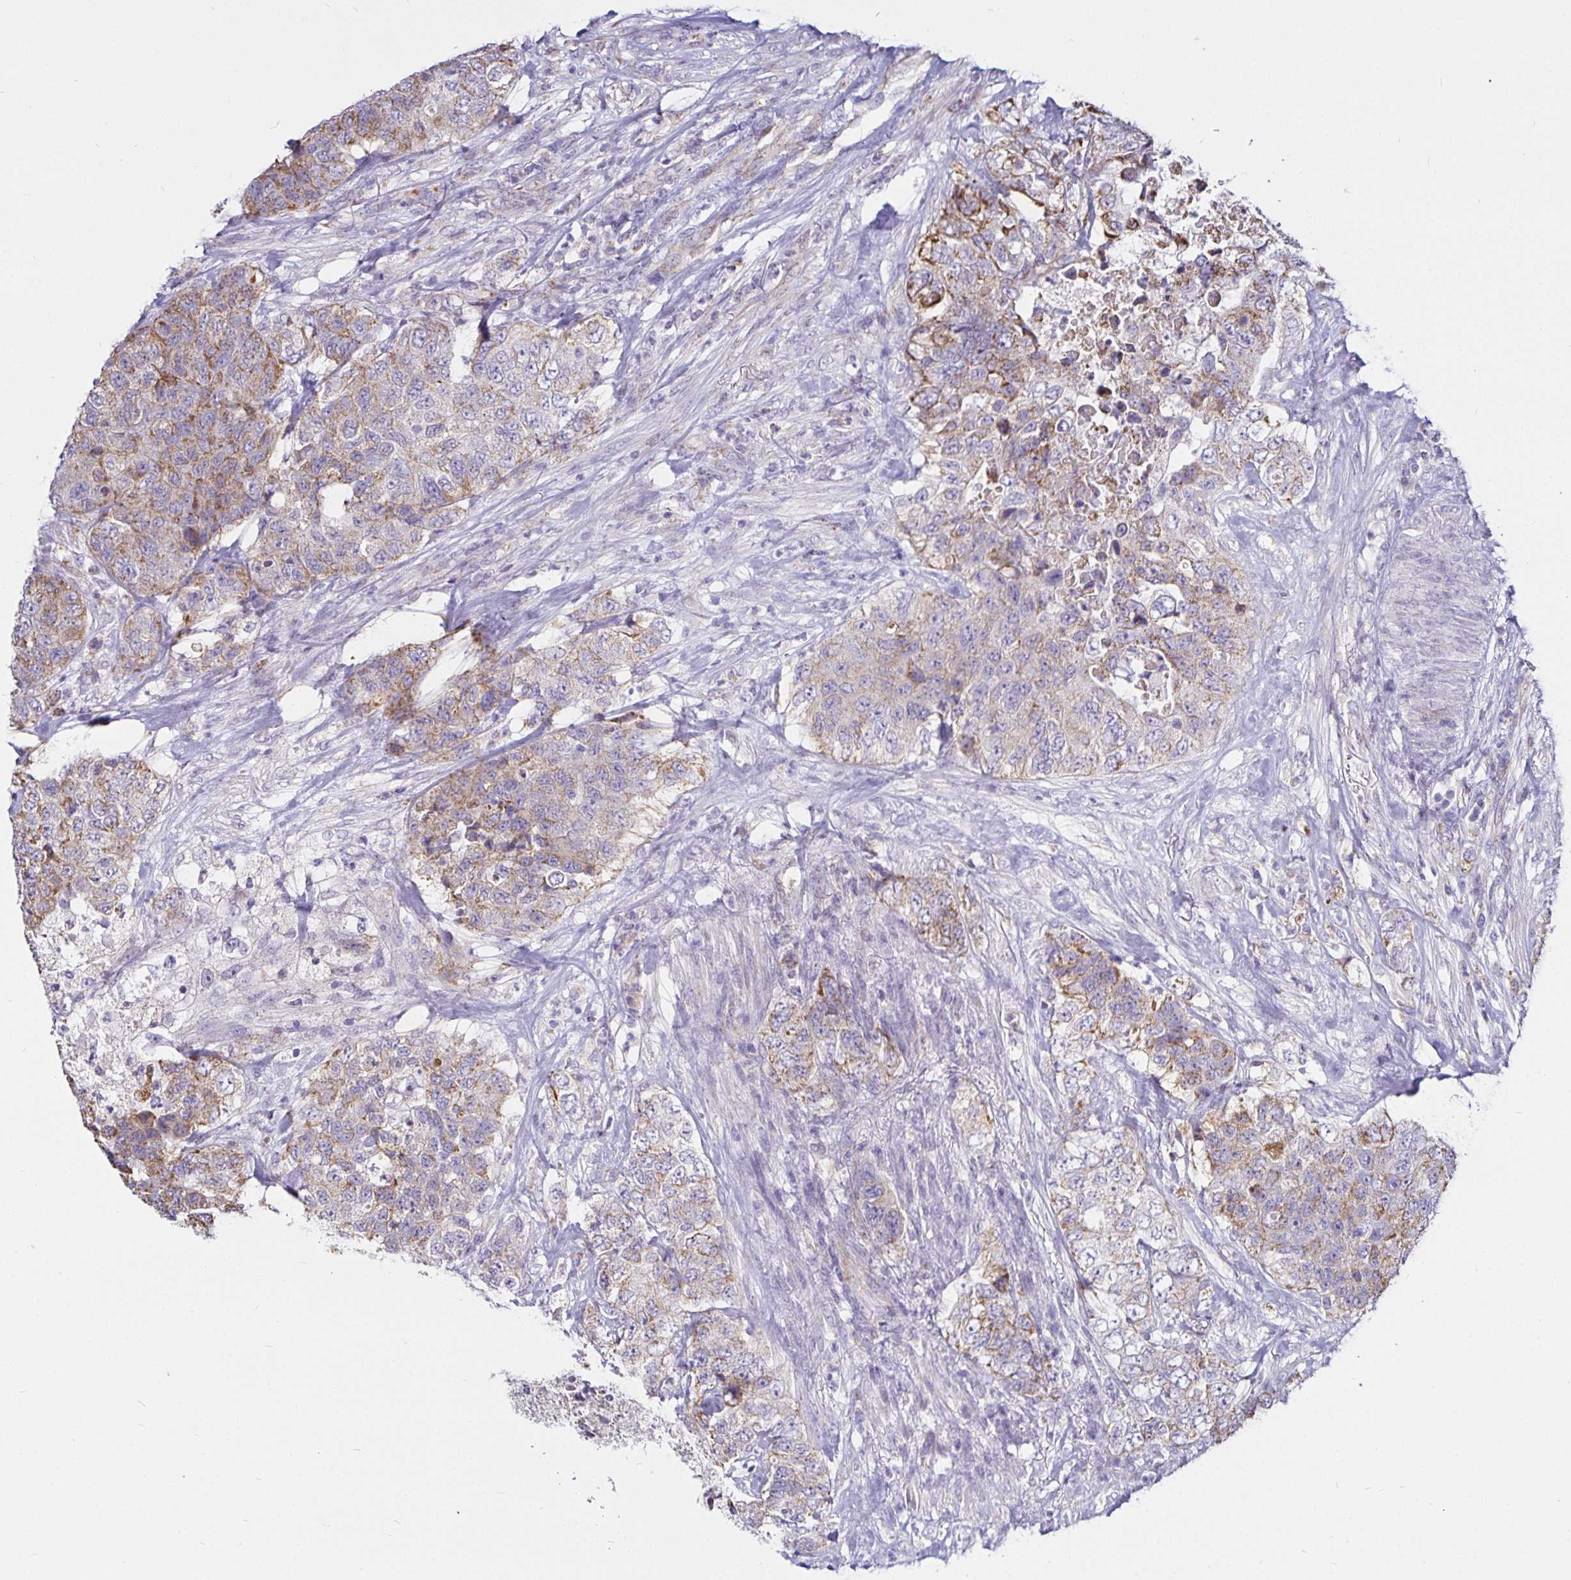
{"staining": {"intensity": "weak", "quantity": ">75%", "location": "cytoplasmic/membranous"}, "tissue": "urothelial cancer", "cell_type": "Tumor cells", "image_type": "cancer", "snomed": [{"axis": "morphology", "description": "Urothelial carcinoma, High grade"}, {"axis": "topography", "description": "Urinary bladder"}], "caption": "There is low levels of weak cytoplasmic/membranous expression in tumor cells of urothelial cancer, as demonstrated by immunohistochemical staining (brown color).", "gene": "PGAM2", "patient": {"sex": "female", "age": 78}}